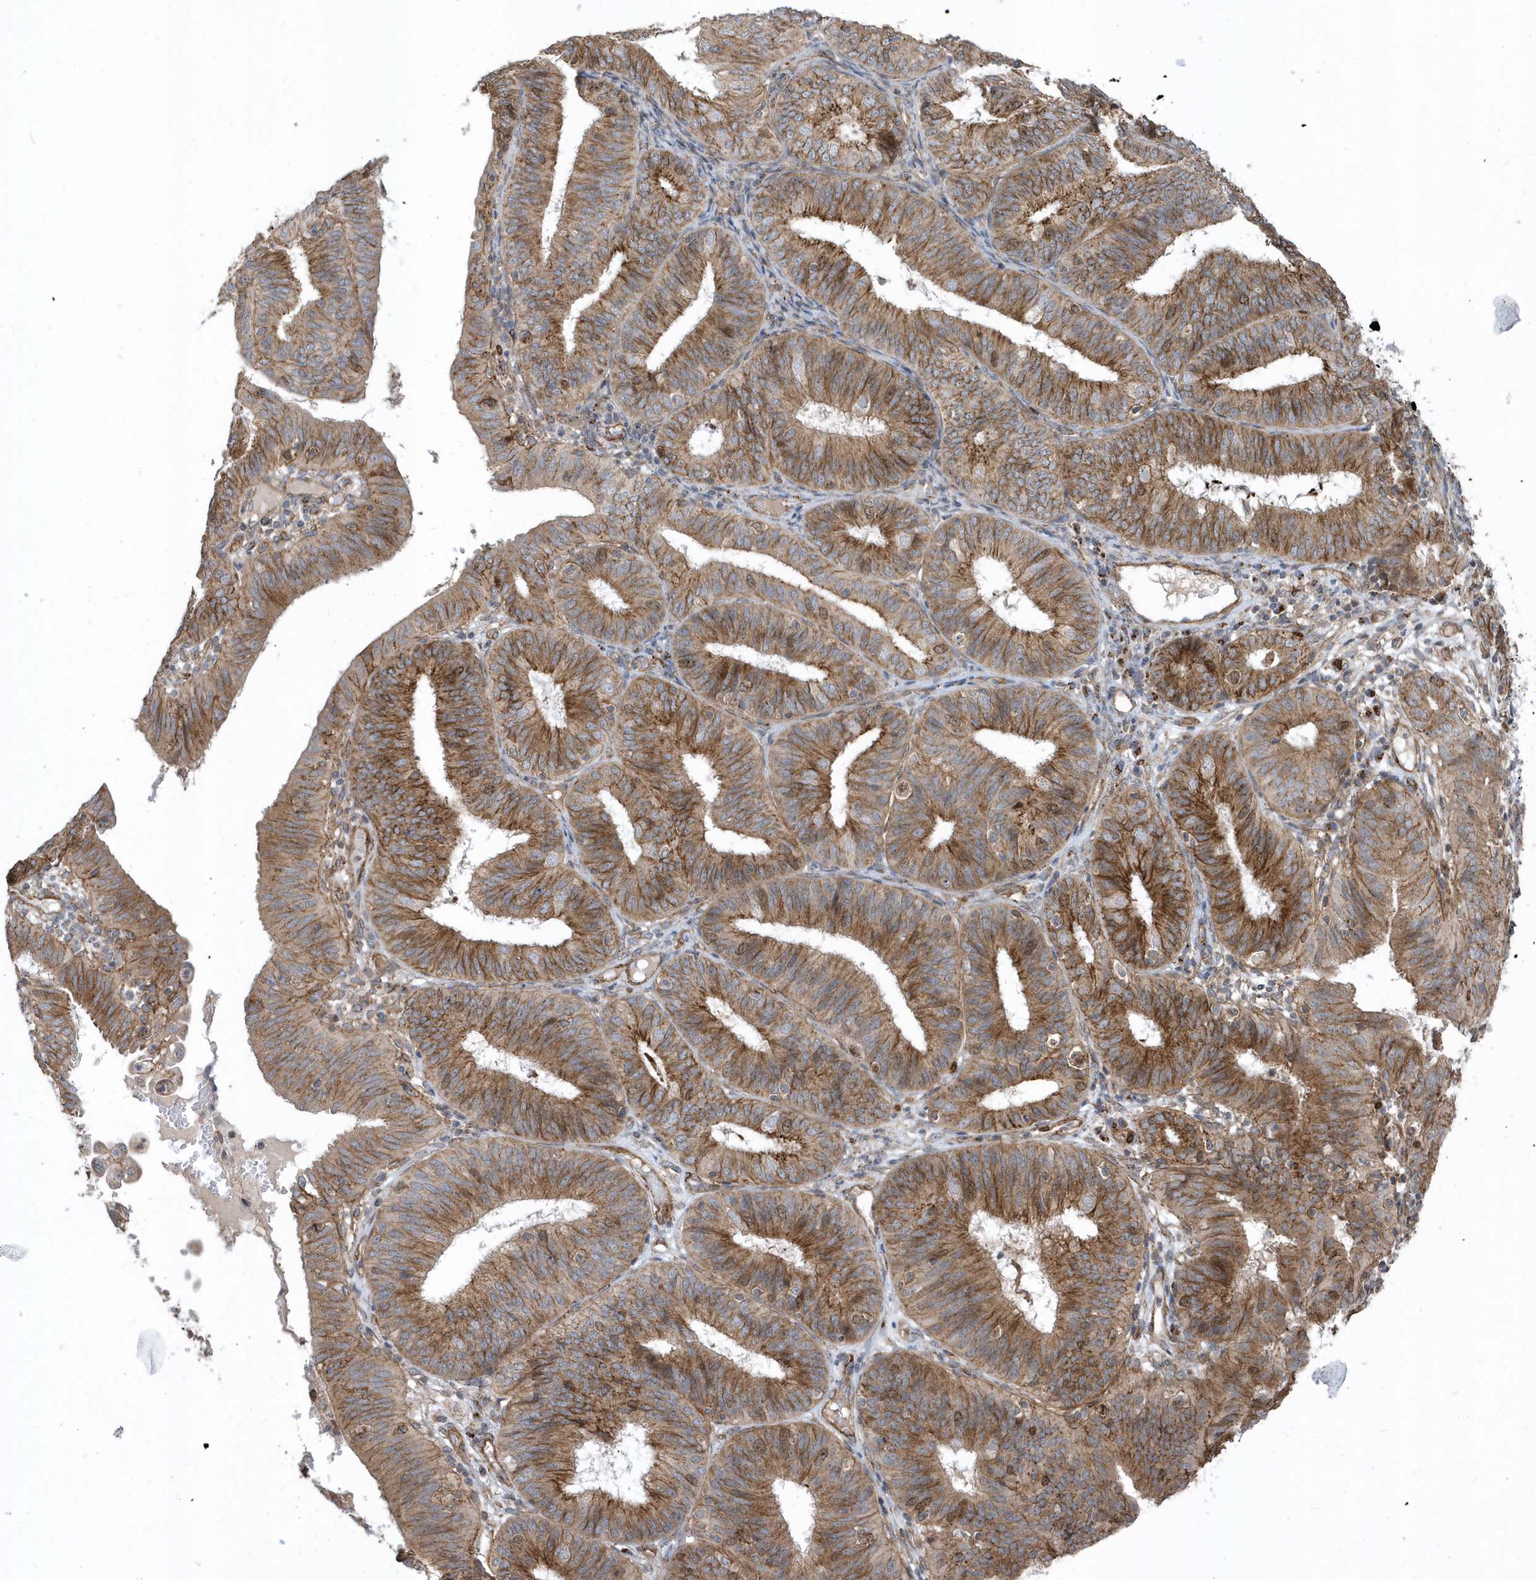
{"staining": {"intensity": "moderate", "quantity": ">75%", "location": "cytoplasmic/membranous"}, "tissue": "endometrial cancer", "cell_type": "Tumor cells", "image_type": "cancer", "snomed": [{"axis": "morphology", "description": "Adenocarcinoma, NOS"}, {"axis": "topography", "description": "Endometrium"}], "caption": "The photomicrograph demonstrates staining of adenocarcinoma (endometrial), revealing moderate cytoplasmic/membranous protein positivity (brown color) within tumor cells.", "gene": "HRH4", "patient": {"sex": "female", "age": 51}}